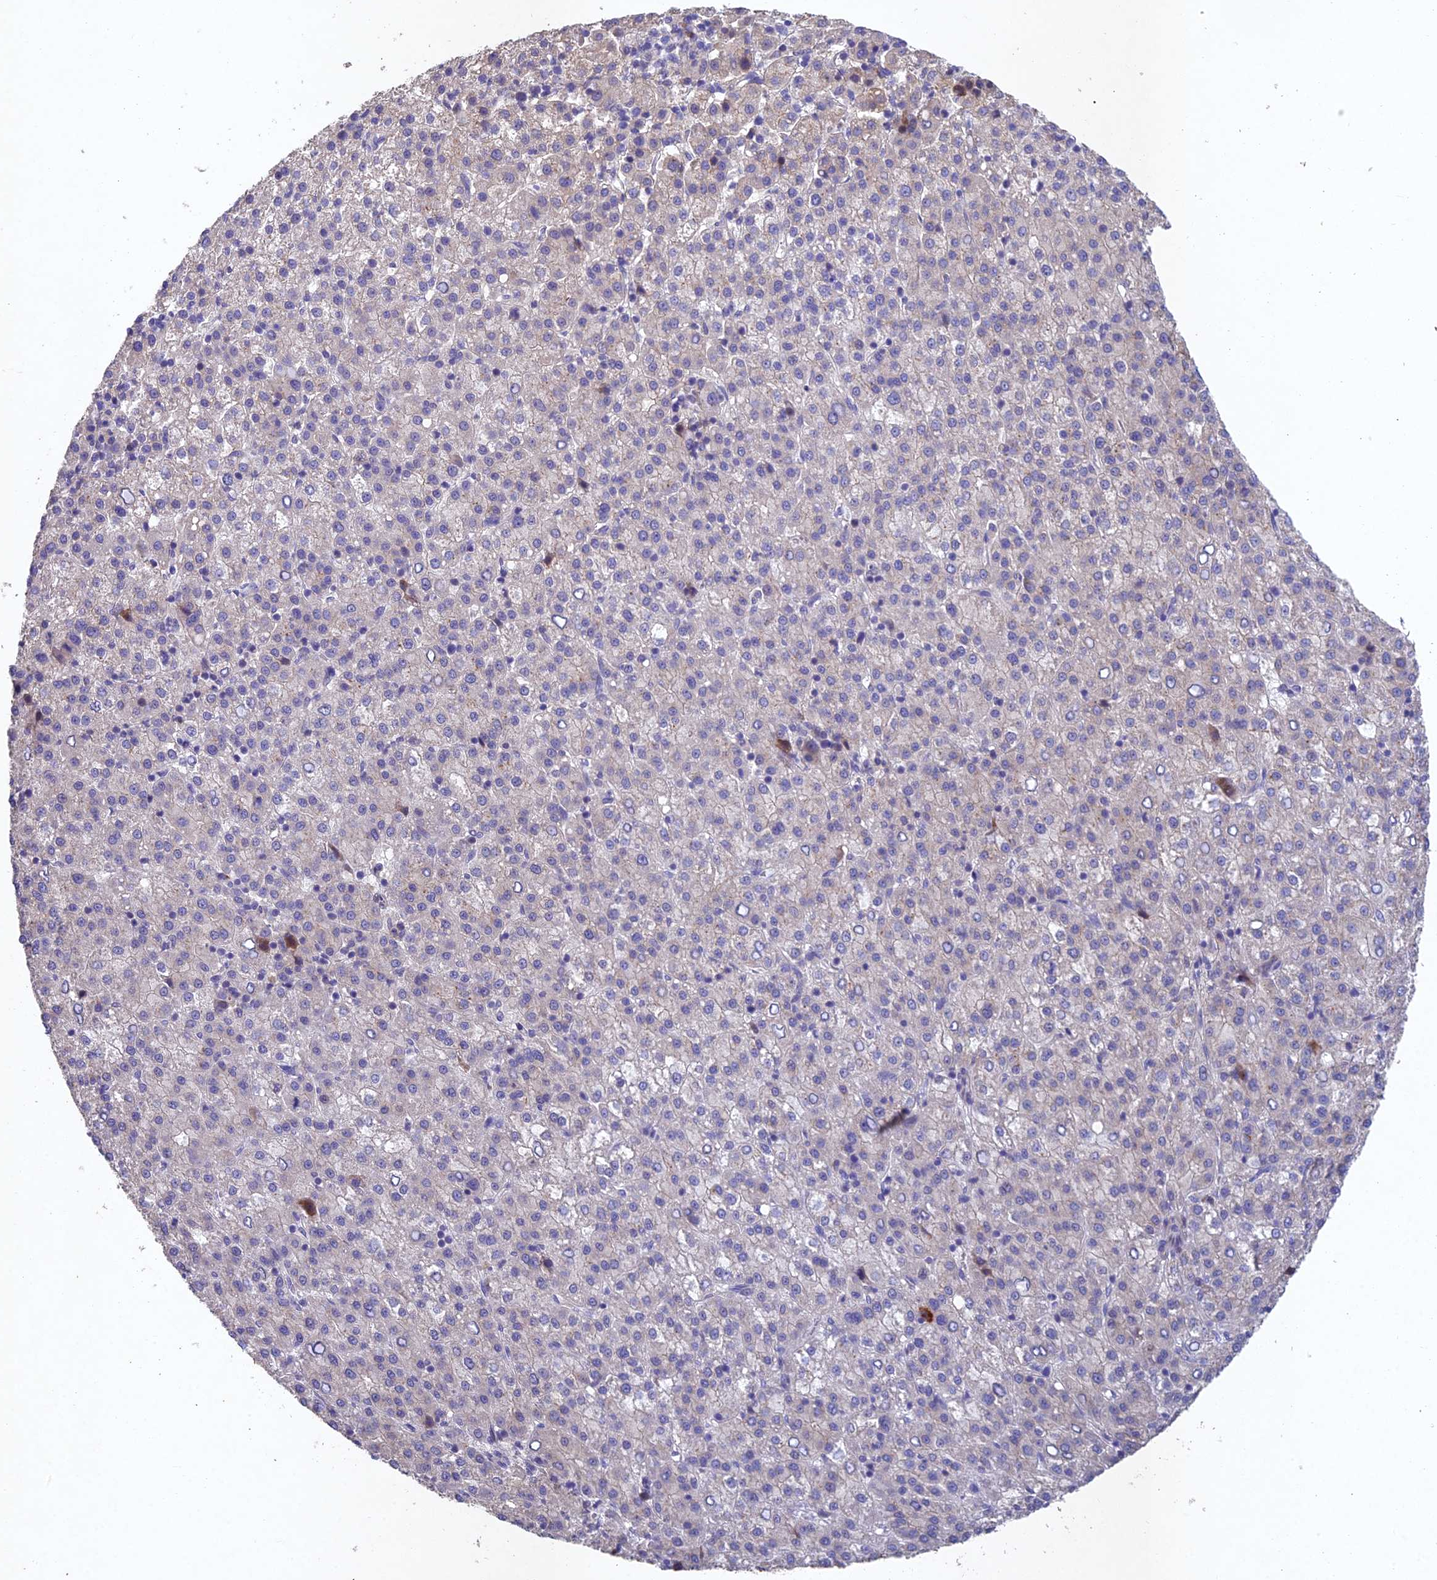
{"staining": {"intensity": "negative", "quantity": "none", "location": "none"}, "tissue": "liver cancer", "cell_type": "Tumor cells", "image_type": "cancer", "snomed": [{"axis": "morphology", "description": "Carcinoma, Hepatocellular, NOS"}, {"axis": "topography", "description": "Liver"}], "caption": "Immunohistochemistry of liver hepatocellular carcinoma exhibits no expression in tumor cells.", "gene": "NSMCE1", "patient": {"sex": "female", "age": 58}}